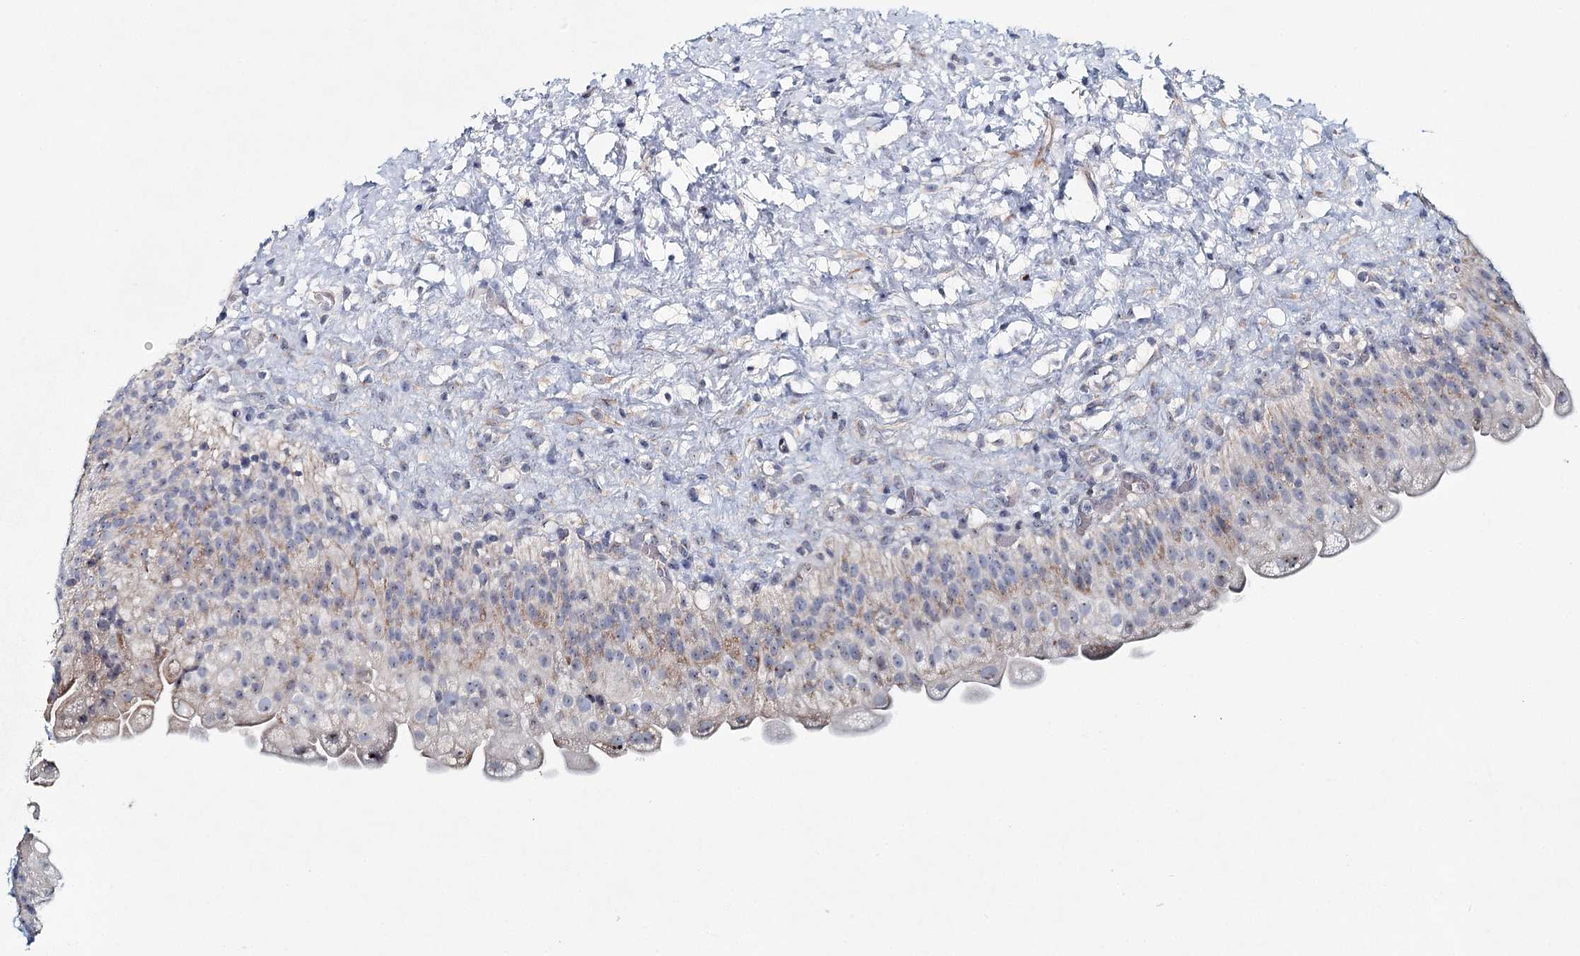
{"staining": {"intensity": "weak", "quantity": "<25%", "location": "cytoplasmic/membranous"}, "tissue": "urinary bladder", "cell_type": "Urothelial cells", "image_type": "normal", "snomed": [{"axis": "morphology", "description": "Normal tissue, NOS"}, {"axis": "topography", "description": "Urinary bladder"}], "caption": "This histopathology image is of benign urinary bladder stained with IHC to label a protein in brown with the nuclei are counter-stained blue. There is no staining in urothelial cells. (DAB IHC visualized using brightfield microscopy, high magnification).", "gene": "RBM43", "patient": {"sex": "female", "age": 27}}